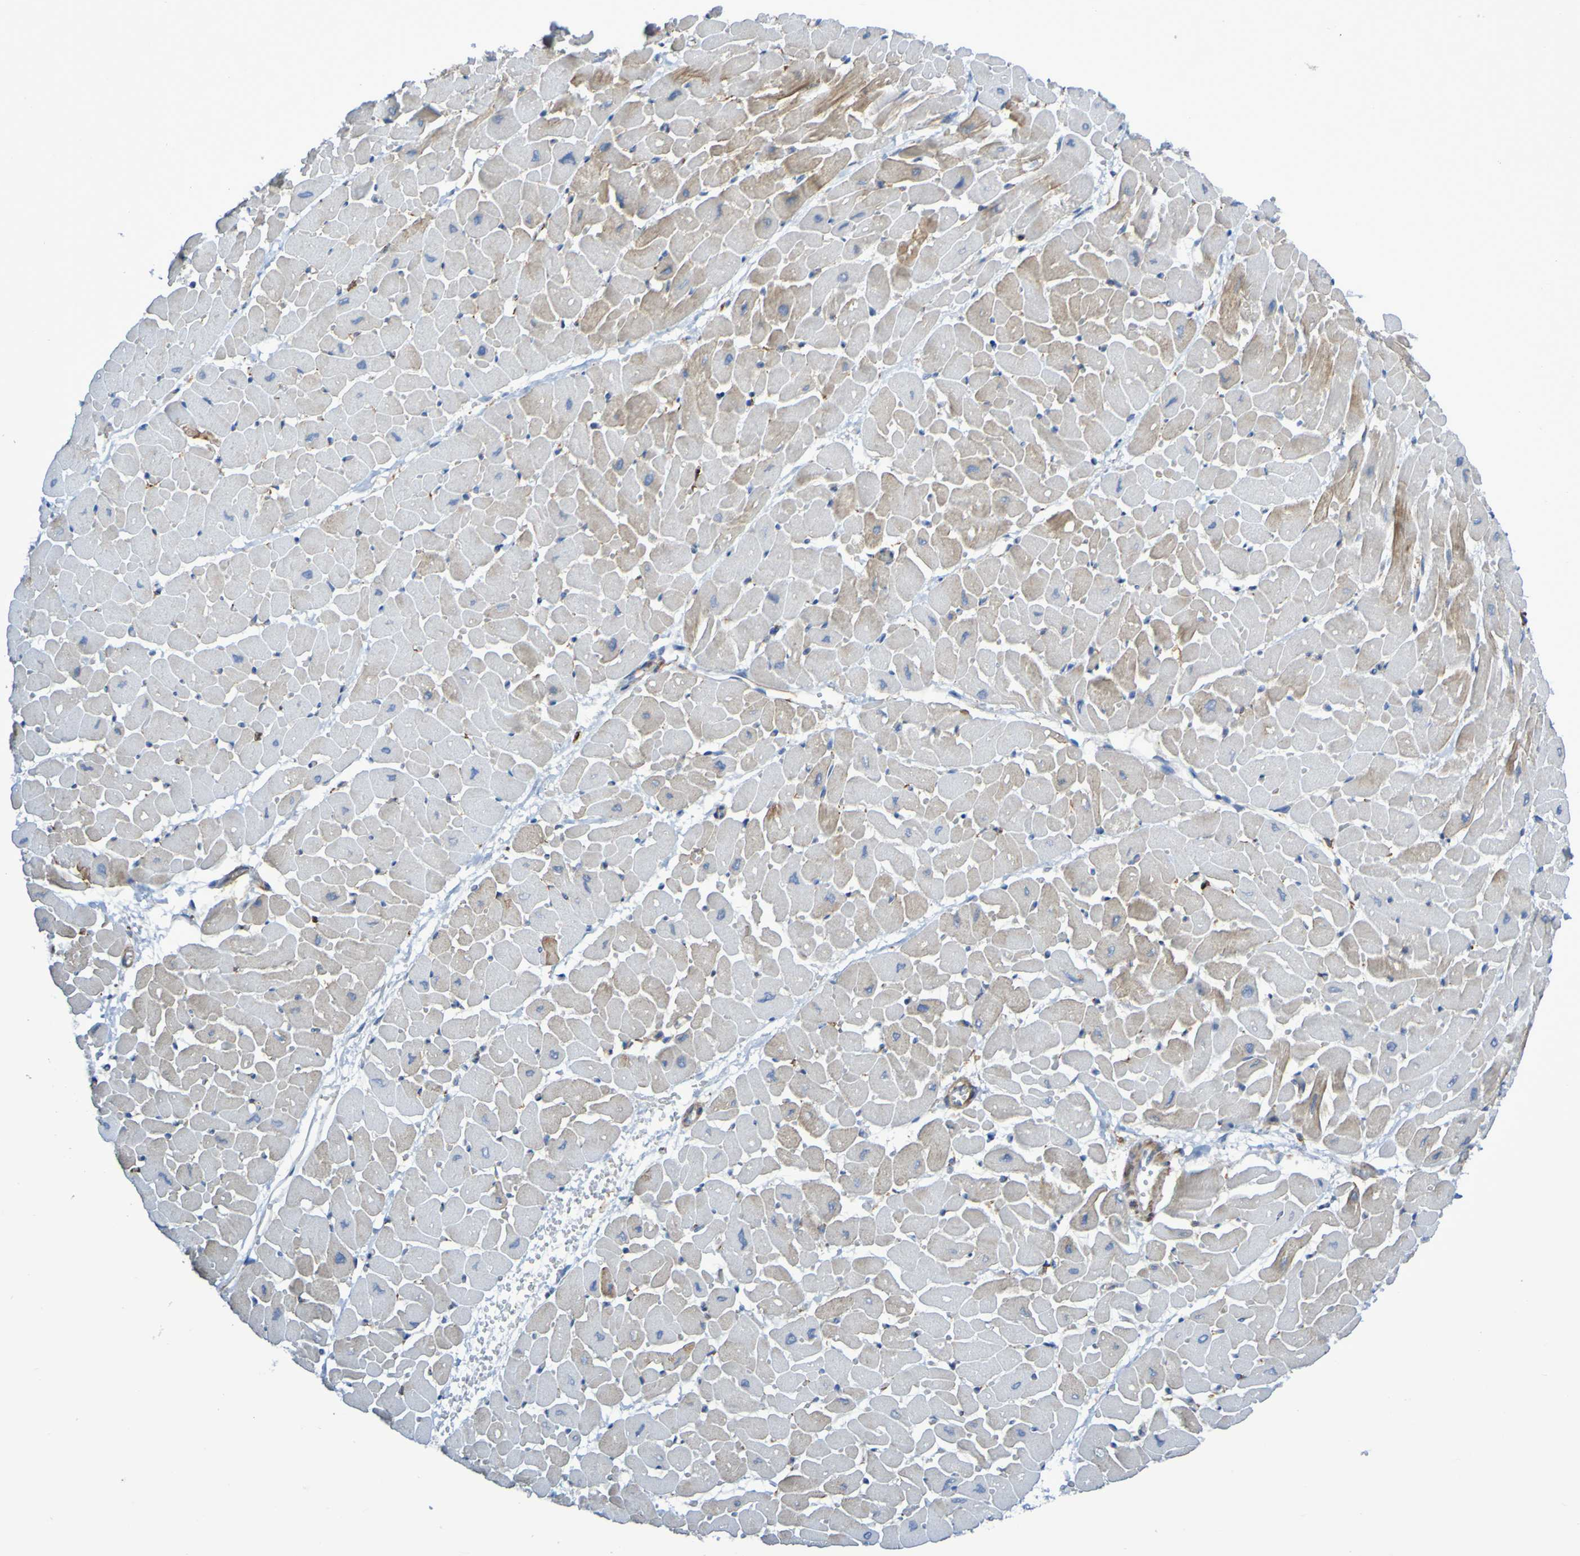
{"staining": {"intensity": "moderate", "quantity": "<25%", "location": "cytoplasmic/membranous"}, "tissue": "heart muscle", "cell_type": "Cardiomyocytes", "image_type": "normal", "snomed": [{"axis": "morphology", "description": "Normal tissue, NOS"}, {"axis": "topography", "description": "Heart"}], "caption": "Protein staining exhibits moderate cytoplasmic/membranous expression in approximately <25% of cardiomyocytes in normal heart muscle.", "gene": "SCRG1", "patient": {"sex": "male", "age": 45}}